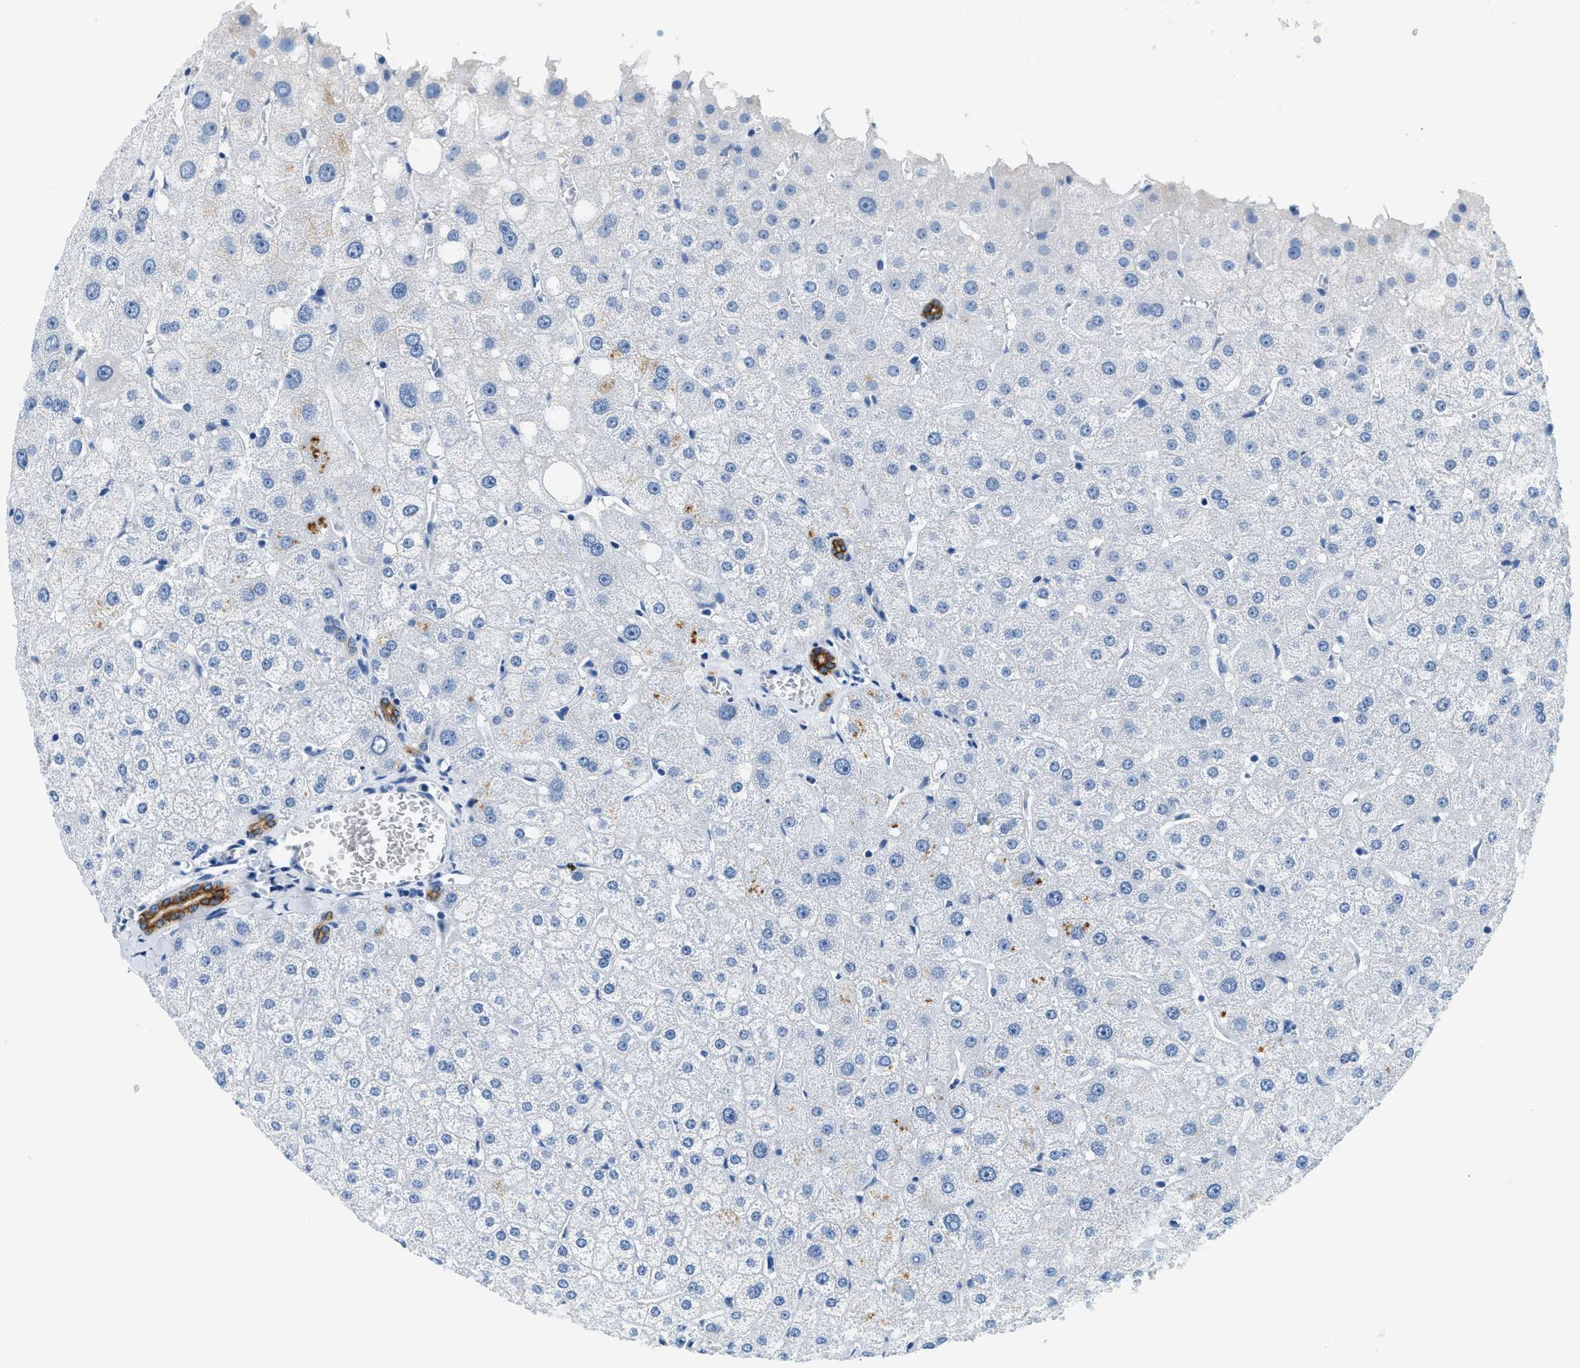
{"staining": {"intensity": "strong", "quantity": ">75%", "location": "cytoplasmic/membranous"}, "tissue": "liver", "cell_type": "Cholangiocytes", "image_type": "normal", "snomed": [{"axis": "morphology", "description": "Normal tissue, NOS"}, {"axis": "topography", "description": "Liver"}], "caption": "Immunohistochemistry of normal human liver reveals high levels of strong cytoplasmic/membranous staining in about >75% of cholangiocytes. (DAB = brown stain, brightfield microscopy at high magnification).", "gene": "STXBP2", "patient": {"sex": "male", "age": 73}}